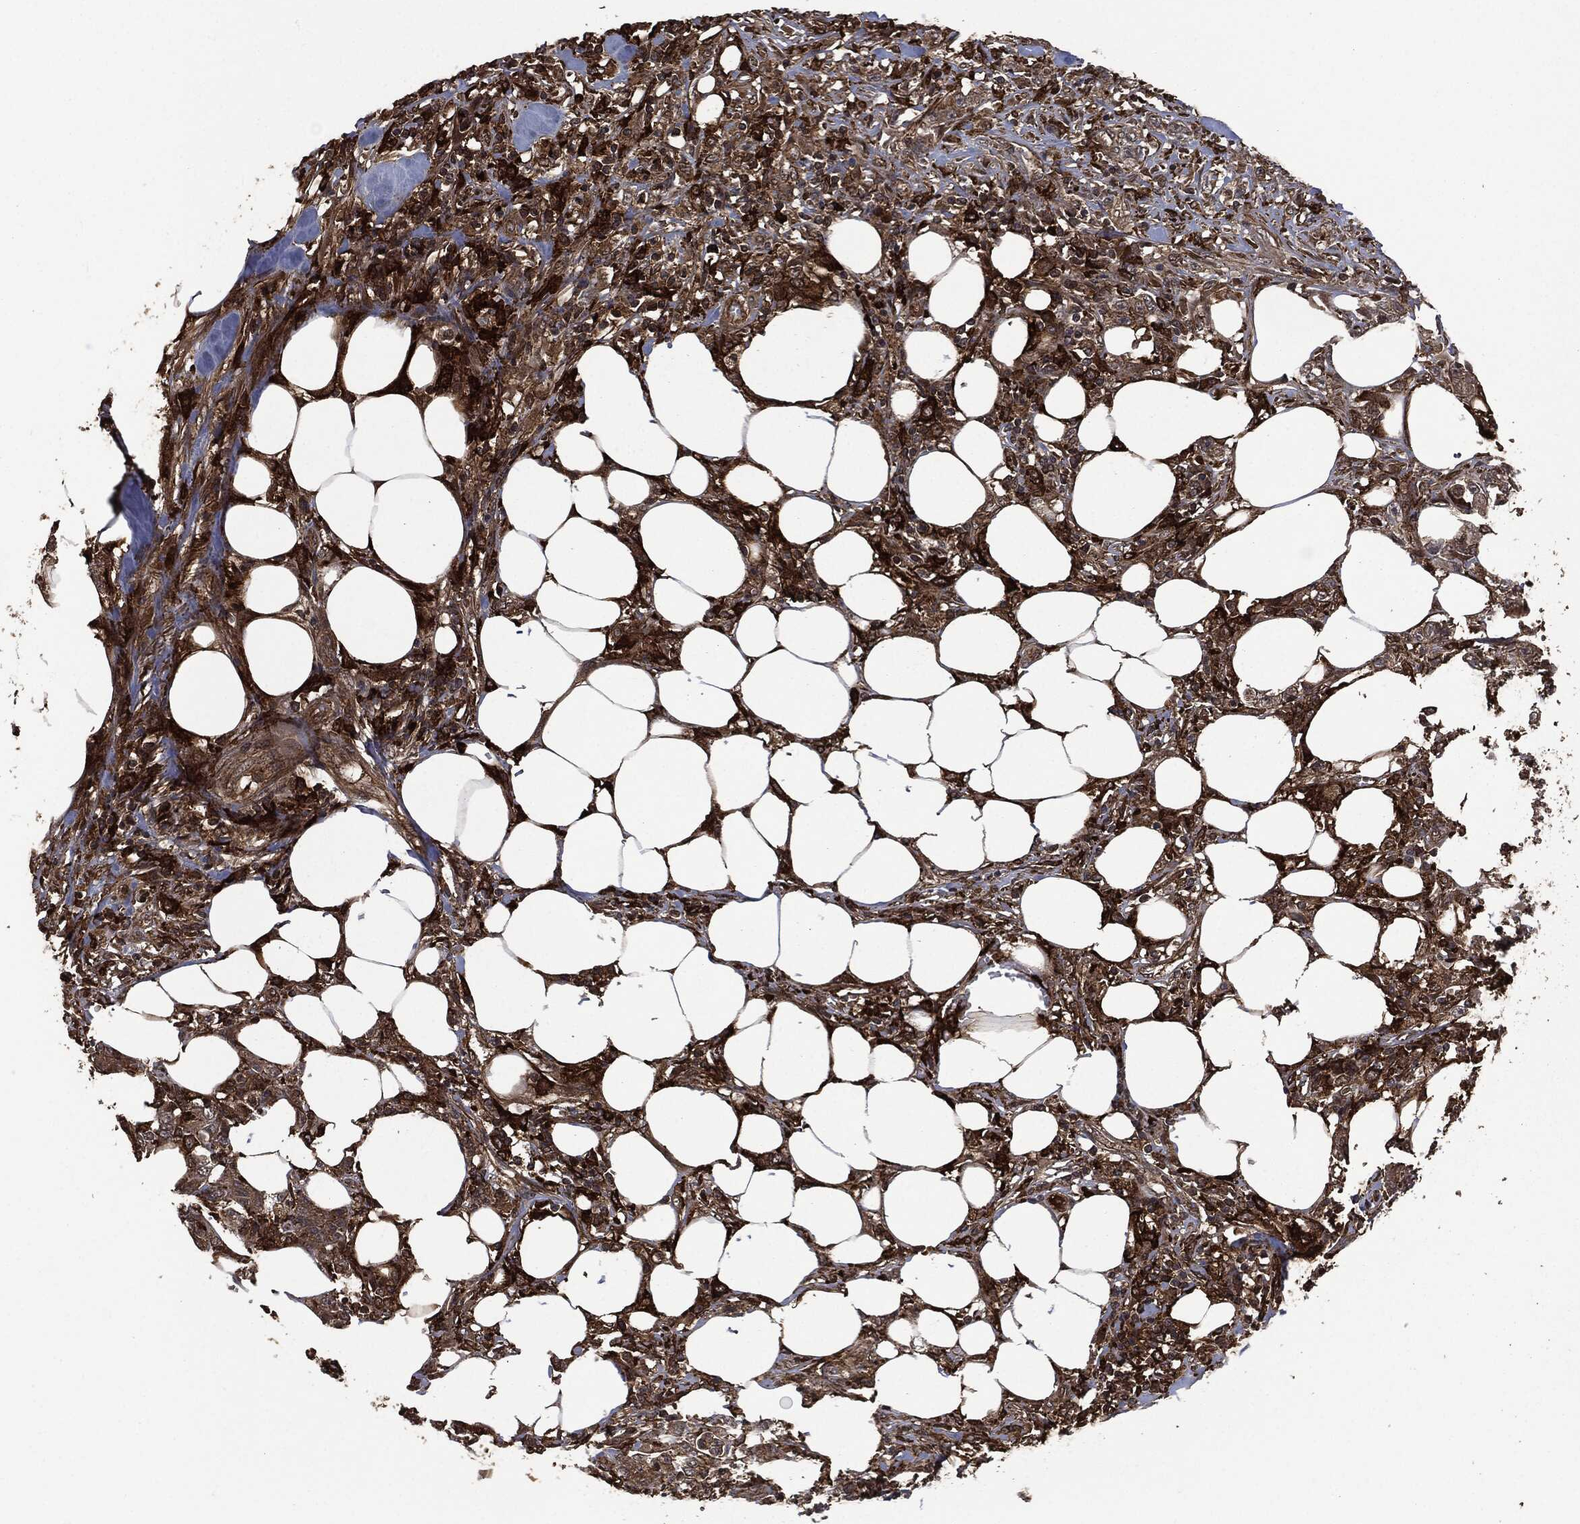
{"staining": {"intensity": "moderate", "quantity": ">75%", "location": "cytoplasmic/membranous"}, "tissue": "colorectal cancer", "cell_type": "Tumor cells", "image_type": "cancer", "snomed": [{"axis": "morphology", "description": "Adenocarcinoma, NOS"}, {"axis": "topography", "description": "Colon"}], "caption": "Human colorectal cancer stained with a brown dye exhibits moderate cytoplasmic/membranous positive expression in about >75% of tumor cells.", "gene": "CRABP2", "patient": {"sex": "female", "age": 48}}